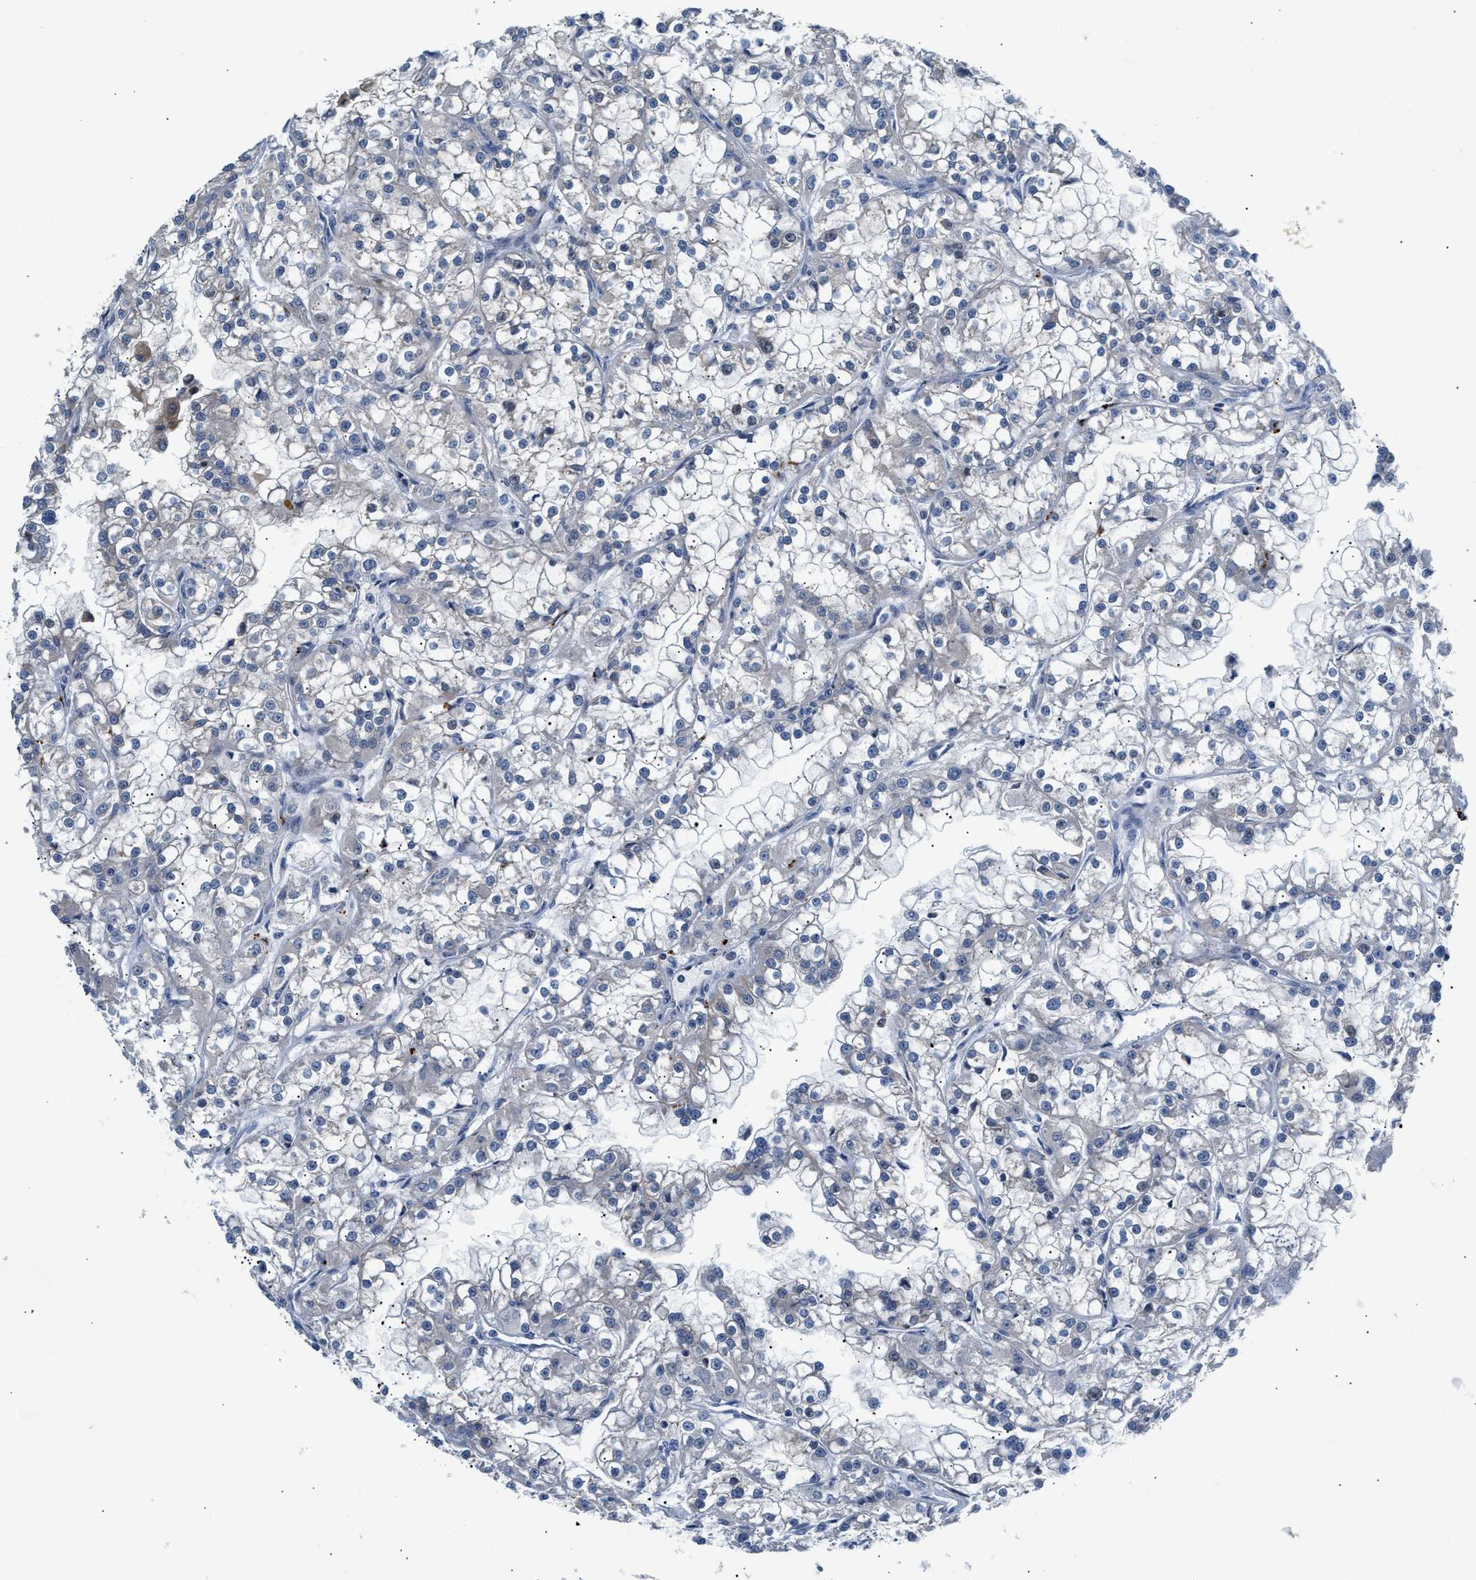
{"staining": {"intensity": "negative", "quantity": "none", "location": "none"}, "tissue": "renal cancer", "cell_type": "Tumor cells", "image_type": "cancer", "snomed": [{"axis": "morphology", "description": "Adenocarcinoma, NOS"}, {"axis": "topography", "description": "Kidney"}], "caption": "Photomicrograph shows no significant protein positivity in tumor cells of adenocarcinoma (renal).", "gene": "PPM1H", "patient": {"sex": "female", "age": 52}}